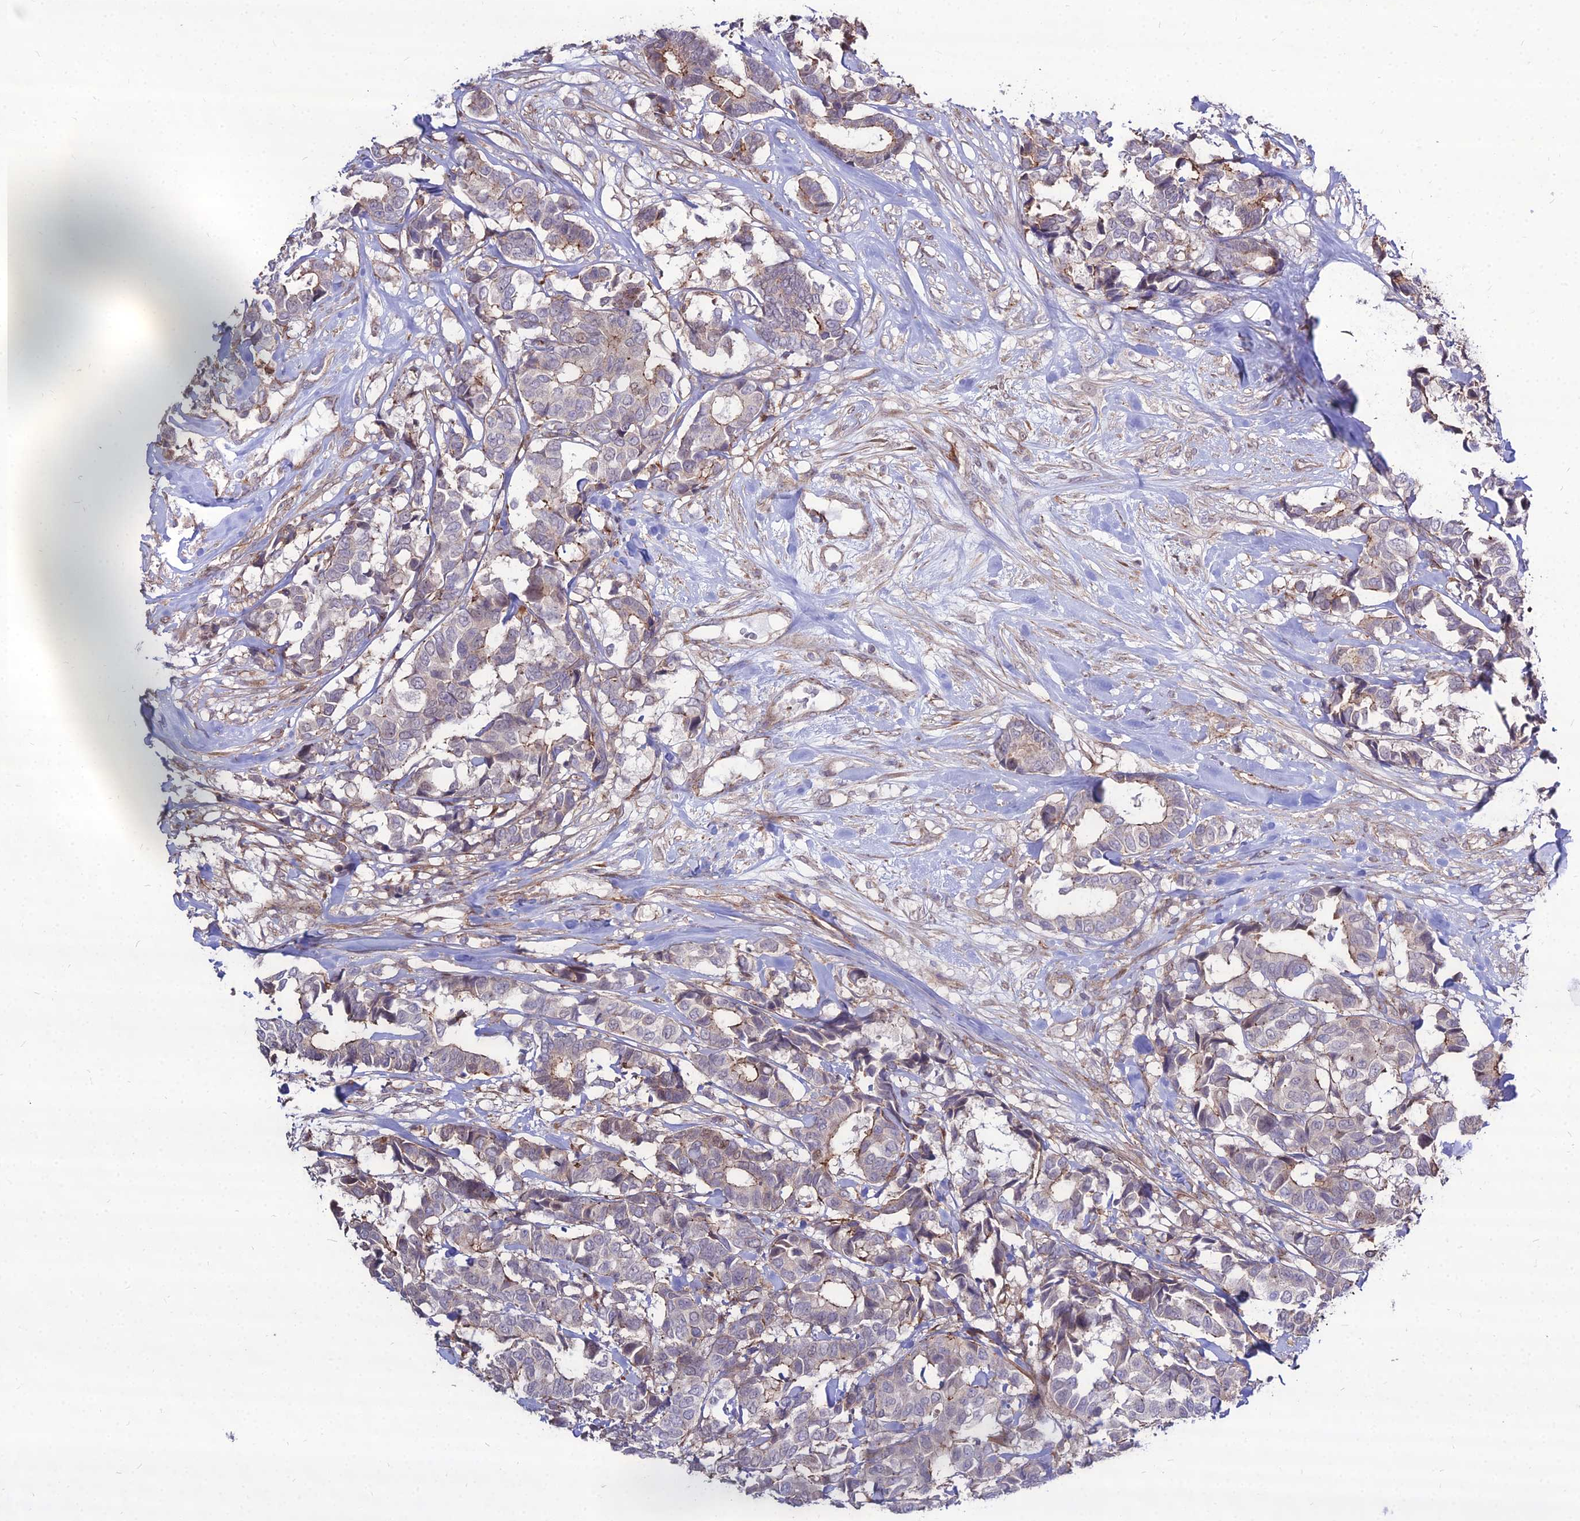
{"staining": {"intensity": "moderate", "quantity": "<25%", "location": "cytoplasmic/membranous"}, "tissue": "breast cancer", "cell_type": "Tumor cells", "image_type": "cancer", "snomed": [{"axis": "morphology", "description": "Normal tissue, NOS"}, {"axis": "morphology", "description": "Duct carcinoma"}, {"axis": "topography", "description": "Breast"}], "caption": "Moderate cytoplasmic/membranous expression for a protein is present in approximately <25% of tumor cells of breast infiltrating ductal carcinoma using immunohistochemistry.", "gene": "TSPYL2", "patient": {"sex": "female", "age": 87}}